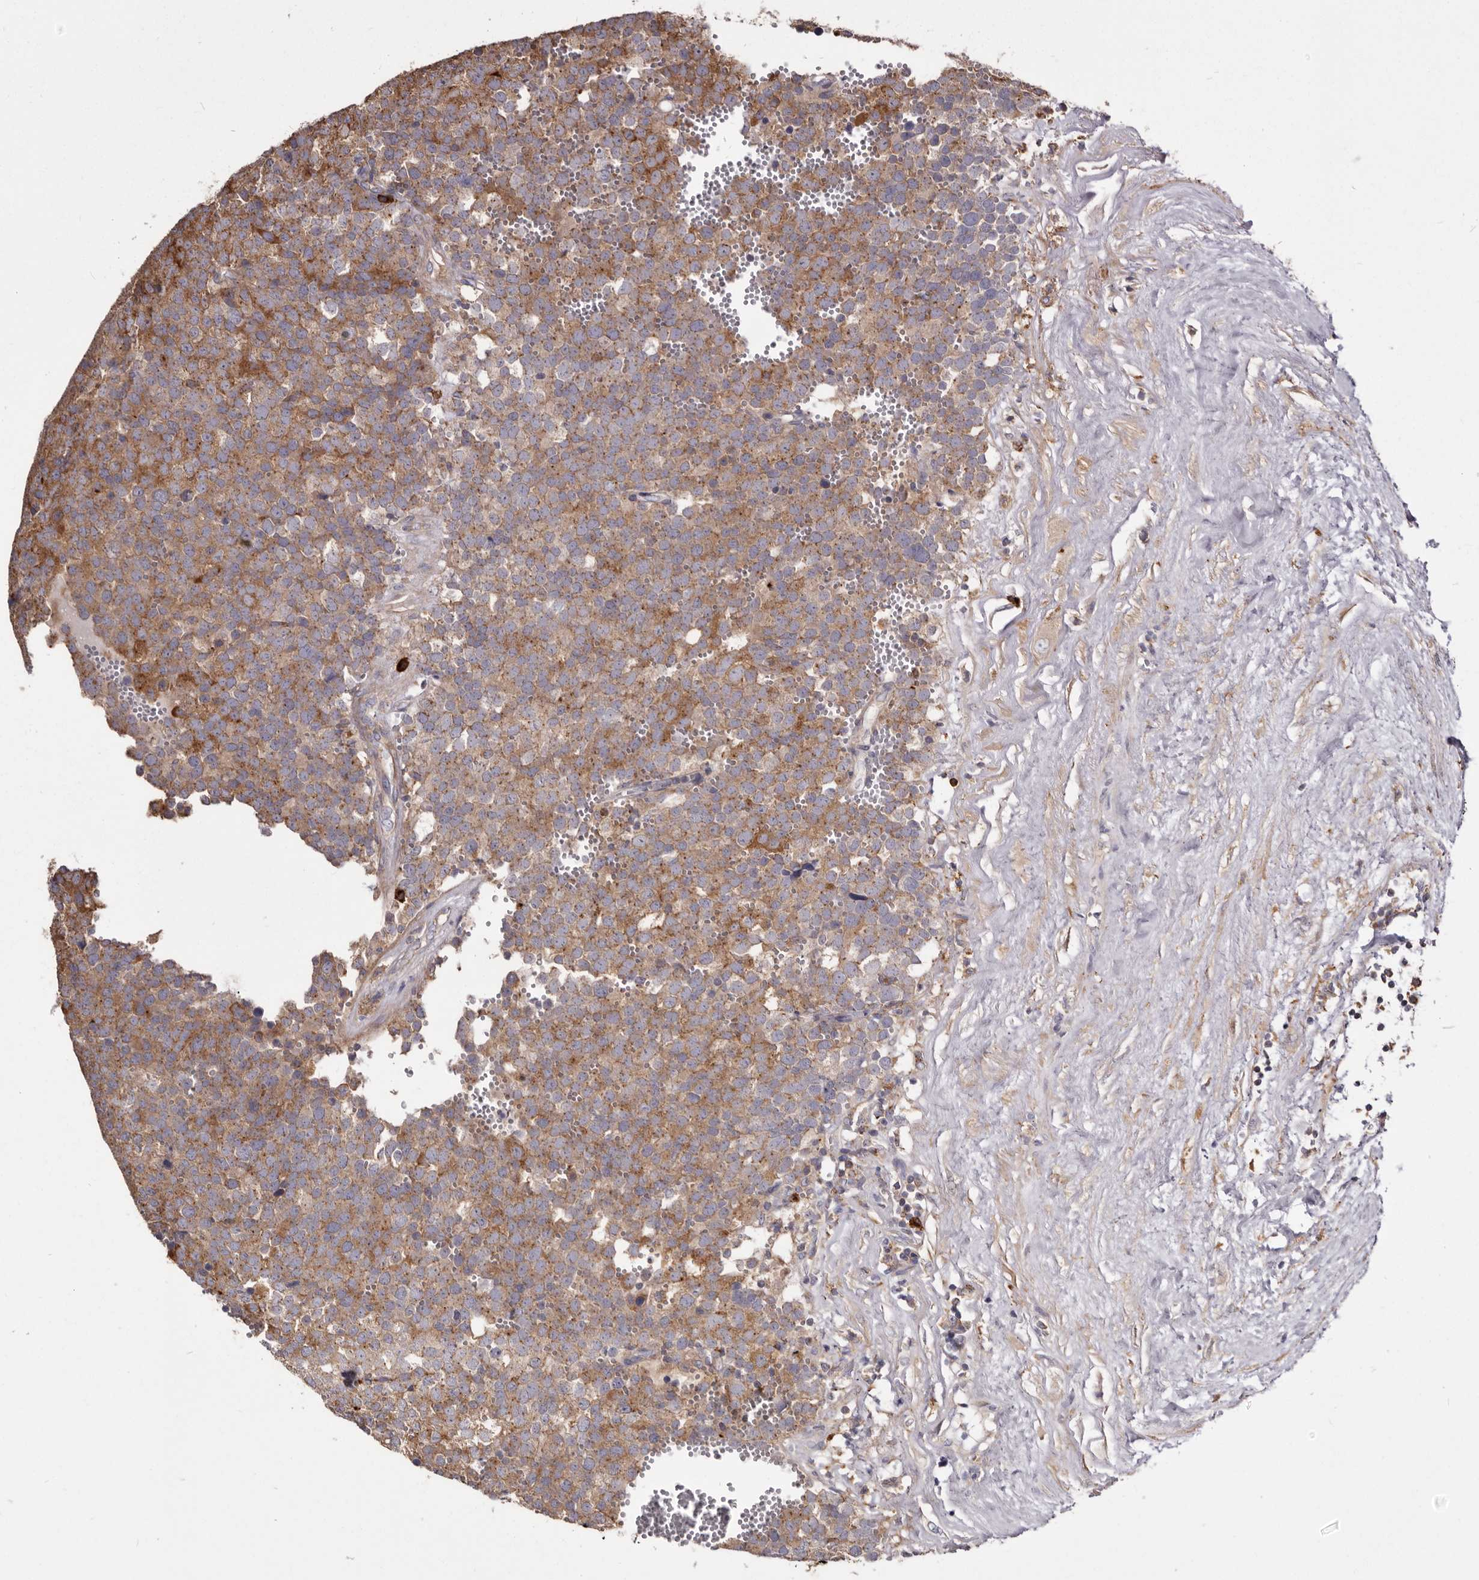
{"staining": {"intensity": "moderate", "quantity": ">75%", "location": "cytoplasmic/membranous"}, "tissue": "testis cancer", "cell_type": "Tumor cells", "image_type": "cancer", "snomed": [{"axis": "morphology", "description": "Seminoma, NOS"}, {"axis": "topography", "description": "Testis"}], "caption": "A micrograph of human testis cancer (seminoma) stained for a protein reveals moderate cytoplasmic/membranous brown staining in tumor cells.", "gene": "TPD52", "patient": {"sex": "male", "age": 71}}